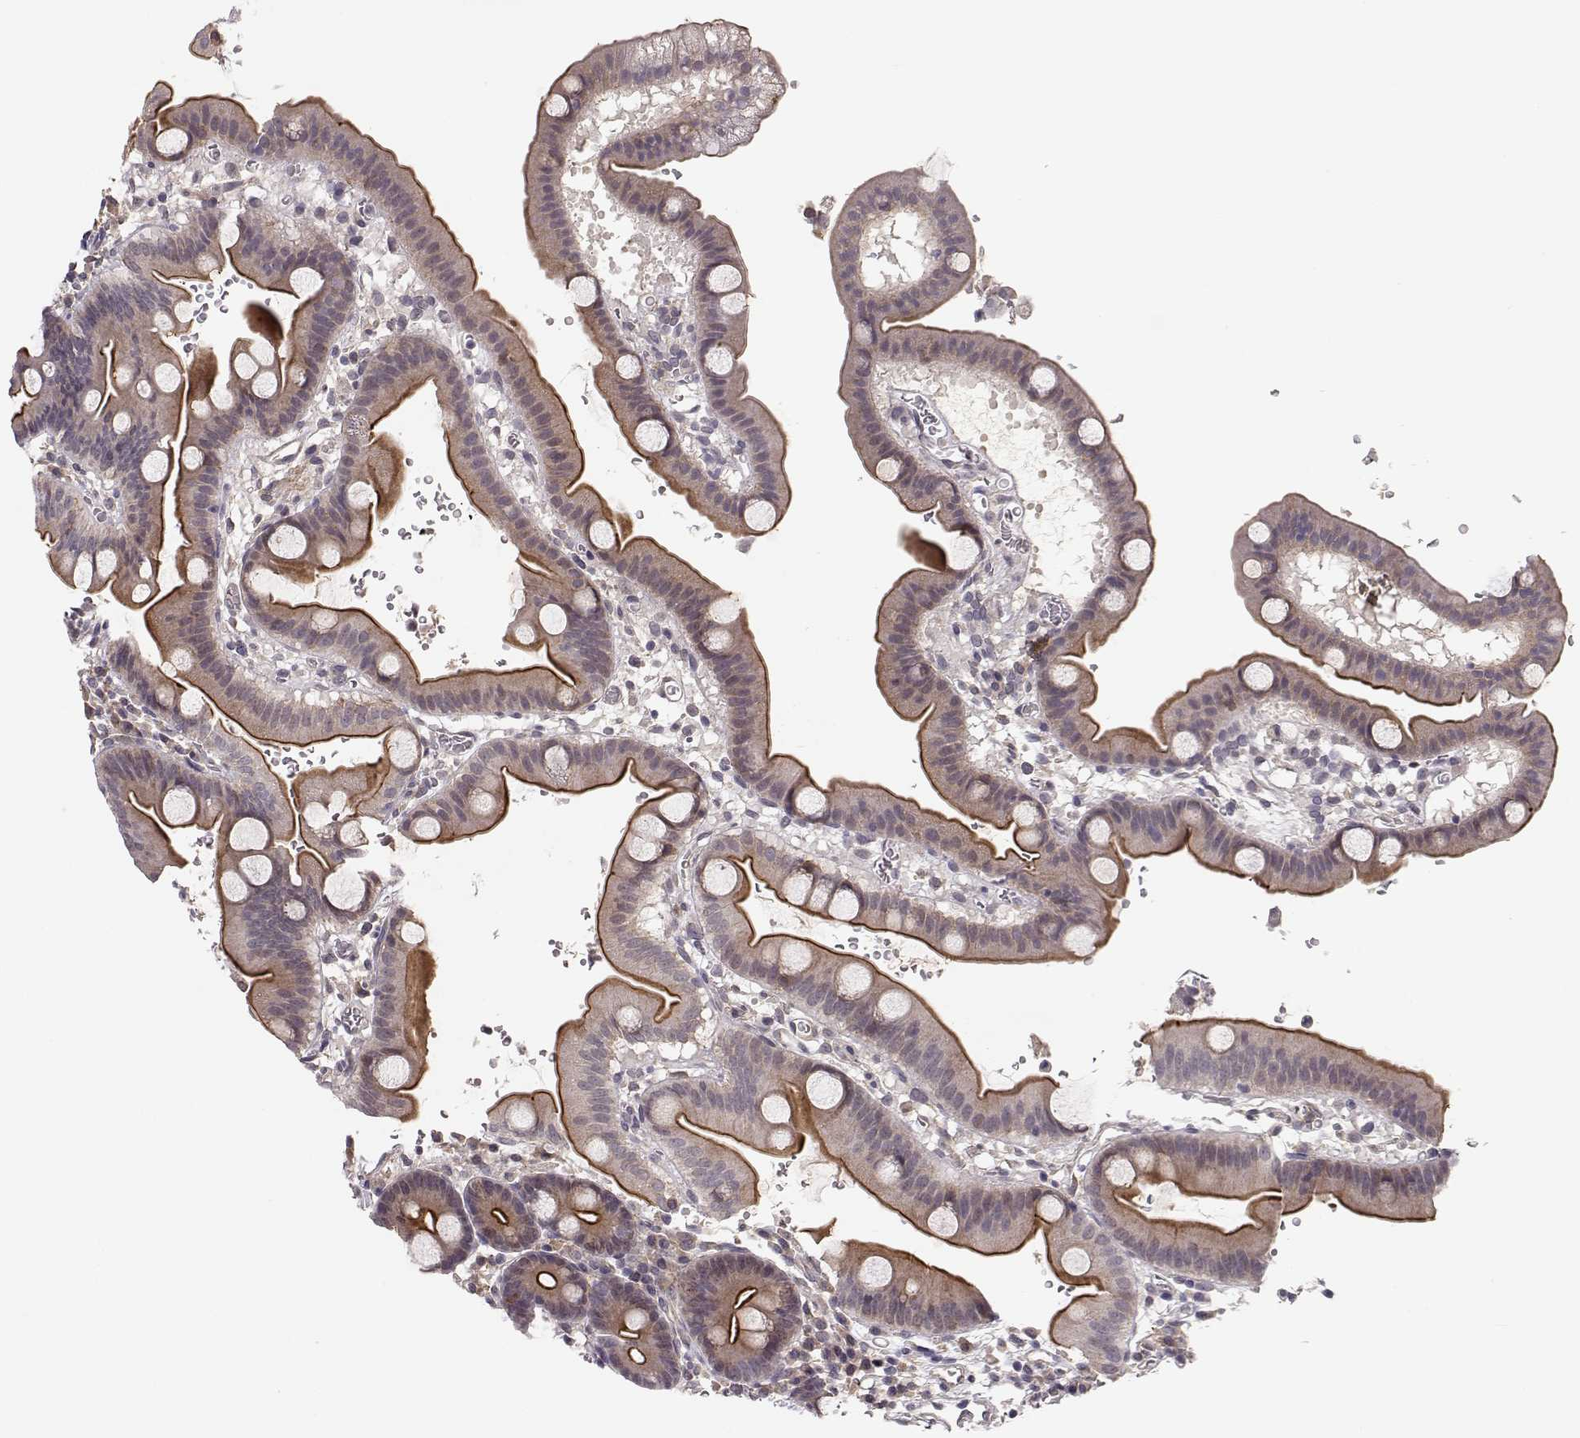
{"staining": {"intensity": "strong", "quantity": "25%-75%", "location": "cytoplasmic/membranous"}, "tissue": "duodenum", "cell_type": "Glandular cells", "image_type": "normal", "snomed": [{"axis": "morphology", "description": "Normal tissue, NOS"}, {"axis": "topography", "description": "Duodenum"}], "caption": "Protein expression by immunohistochemistry displays strong cytoplasmic/membranous expression in approximately 25%-75% of glandular cells in benign duodenum. (Brightfield microscopy of DAB IHC at high magnification).", "gene": "PLEKHG3", "patient": {"sex": "male", "age": 59}}